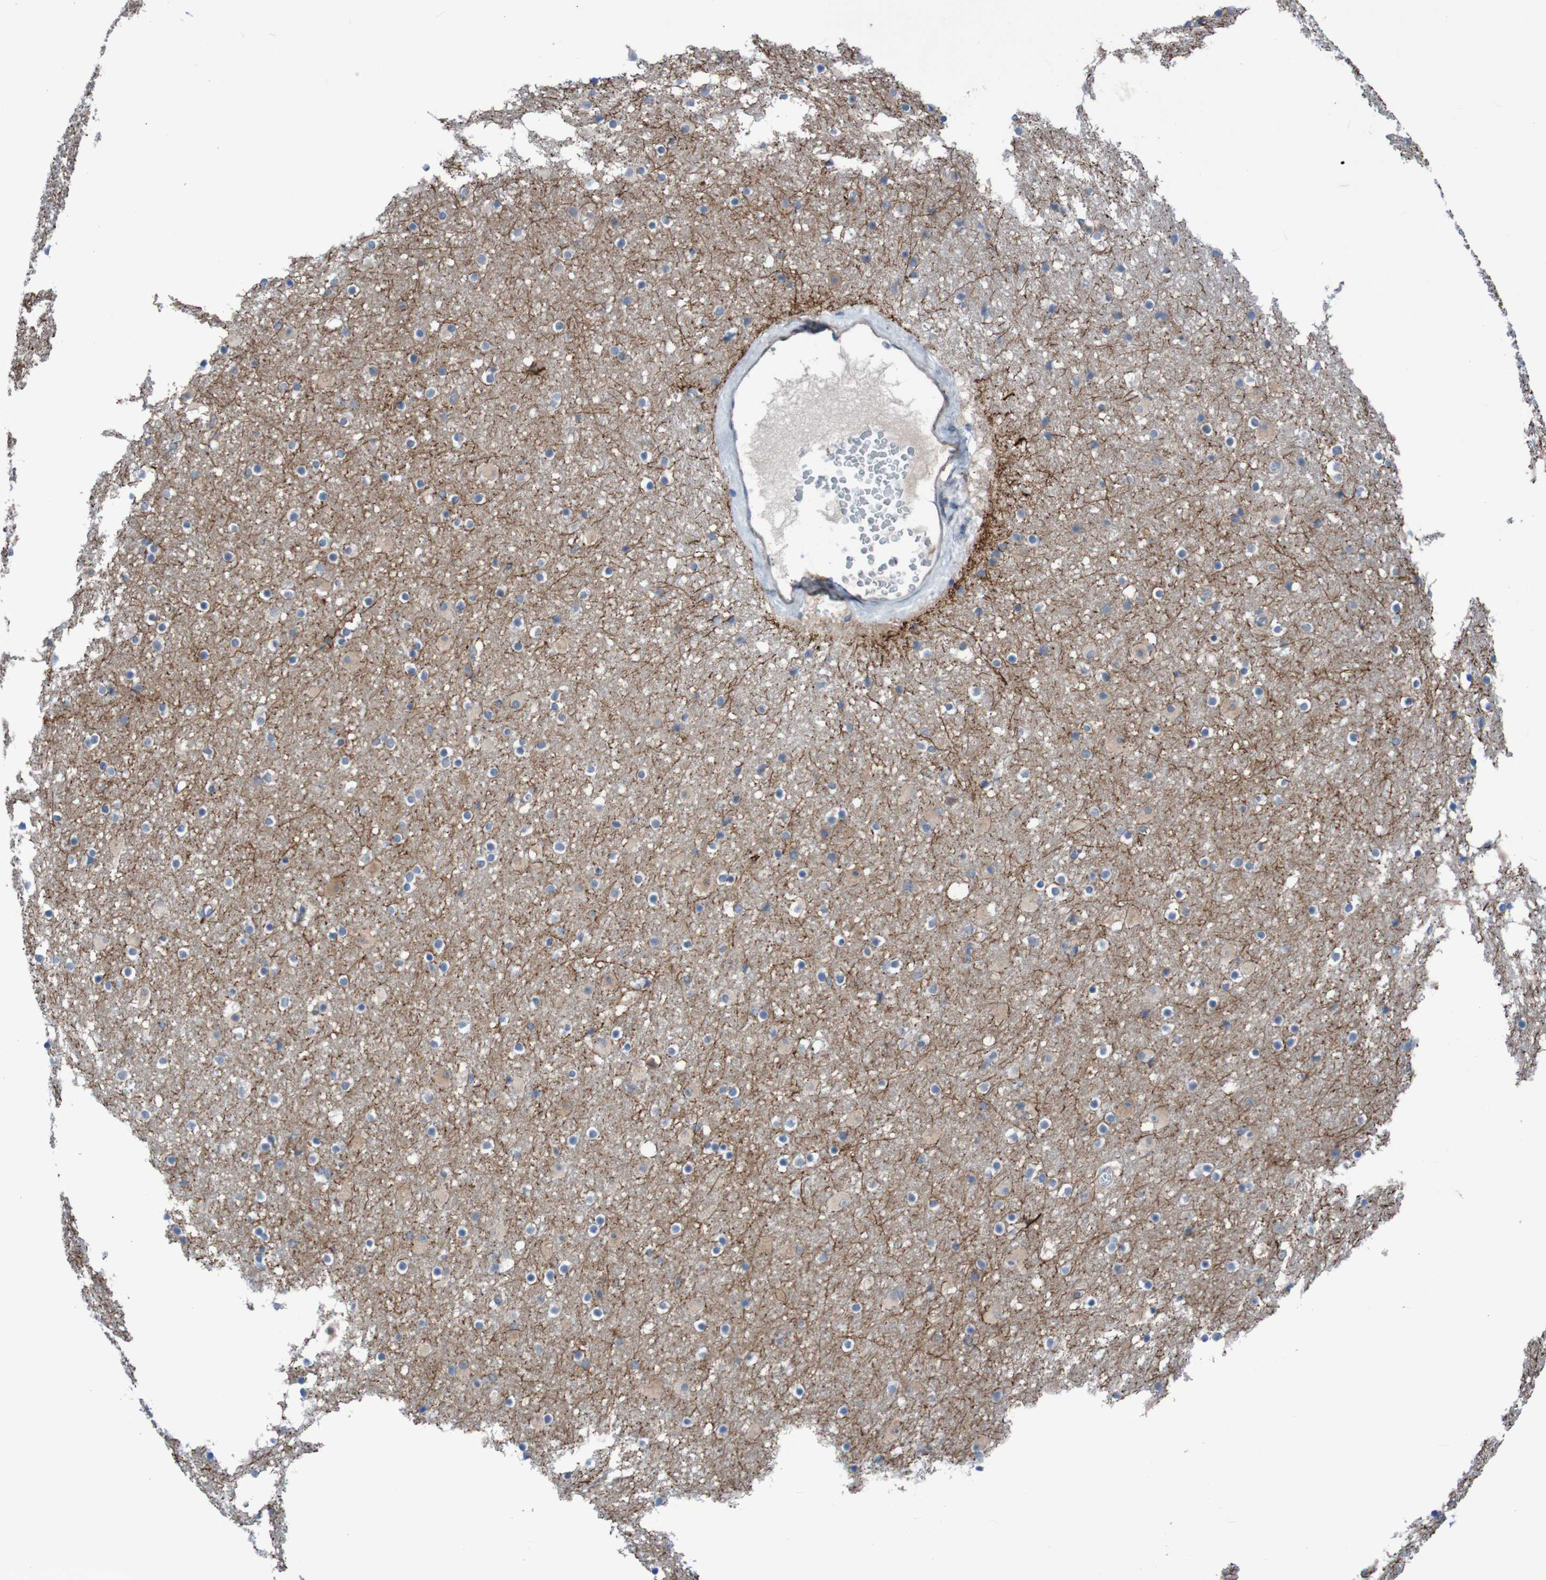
{"staining": {"intensity": "negative", "quantity": "none", "location": "none"}, "tissue": "caudate", "cell_type": "Glial cells", "image_type": "normal", "snomed": [{"axis": "morphology", "description": "Normal tissue, NOS"}, {"axis": "topography", "description": "Lateral ventricle wall"}], "caption": "Glial cells are negative for brown protein staining in benign caudate.", "gene": "ANGPT4", "patient": {"sex": "male", "age": 45}}